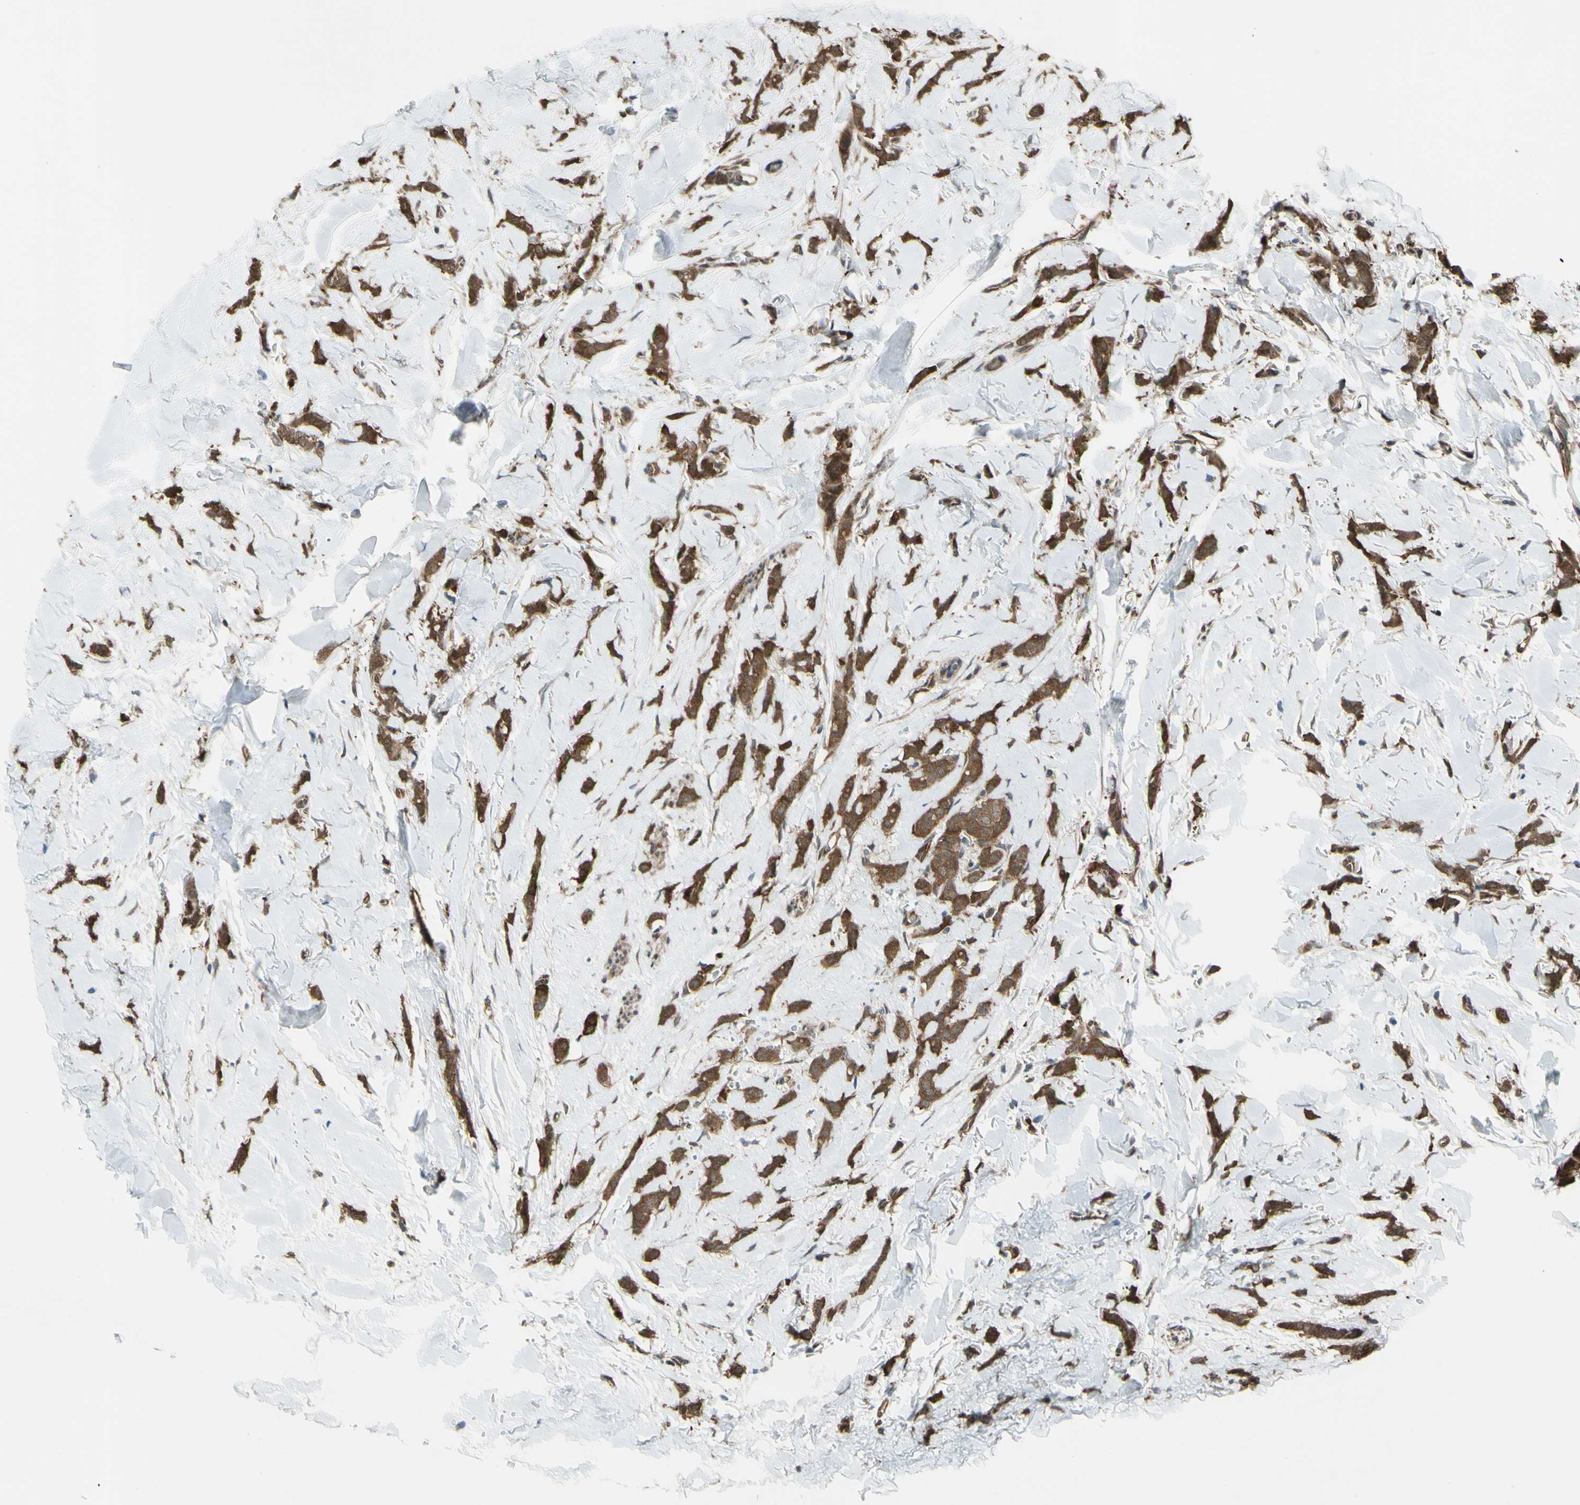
{"staining": {"intensity": "moderate", "quantity": ">75%", "location": "cytoplasmic/membranous"}, "tissue": "breast cancer", "cell_type": "Tumor cells", "image_type": "cancer", "snomed": [{"axis": "morphology", "description": "Lobular carcinoma"}, {"axis": "topography", "description": "Skin"}, {"axis": "topography", "description": "Breast"}], "caption": "This micrograph exhibits IHC staining of human breast cancer, with medium moderate cytoplasmic/membranous staining in about >75% of tumor cells.", "gene": "YWHAQ", "patient": {"sex": "female", "age": 46}}